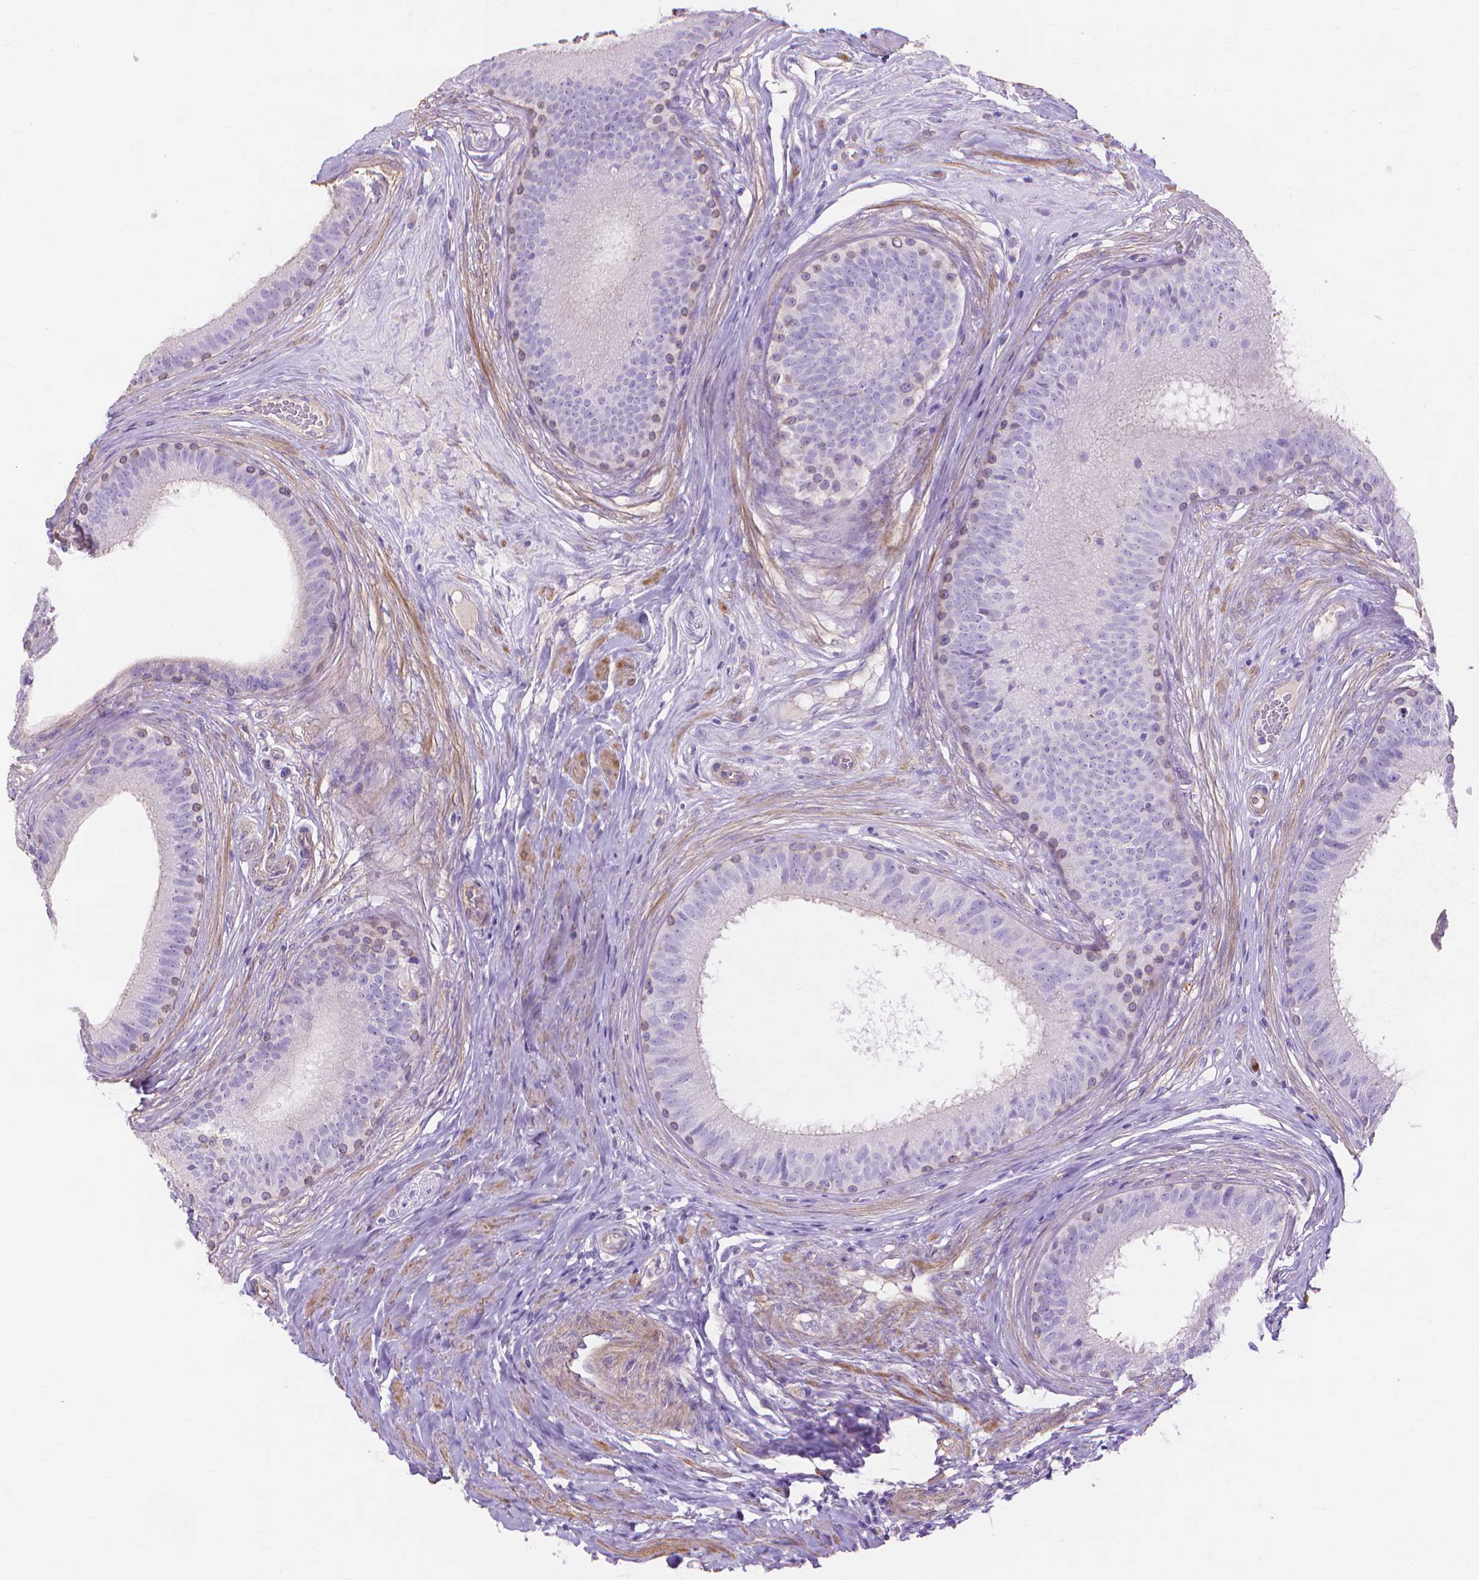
{"staining": {"intensity": "weak", "quantity": "<25%", "location": "cytoplasmic/membranous"}, "tissue": "epididymis", "cell_type": "Glandular cells", "image_type": "normal", "snomed": [{"axis": "morphology", "description": "Normal tissue, NOS"}, {"axis": "topography", "description": "Epididymis"}], "caption": "High power microscopy photomicrograph of an immunohistochemistry photomicrograph of normal epididymis, revealing no significant expression in glandular cells. (Stains: DAB (3,3'-diaminobenzidine) immunohistochemistry with hematoxylin counter stain, Microscopy: brightfield microscopy at high magnification).", "gene": "MBLAC1", "patient": {"sex": "male", "age": 59}}